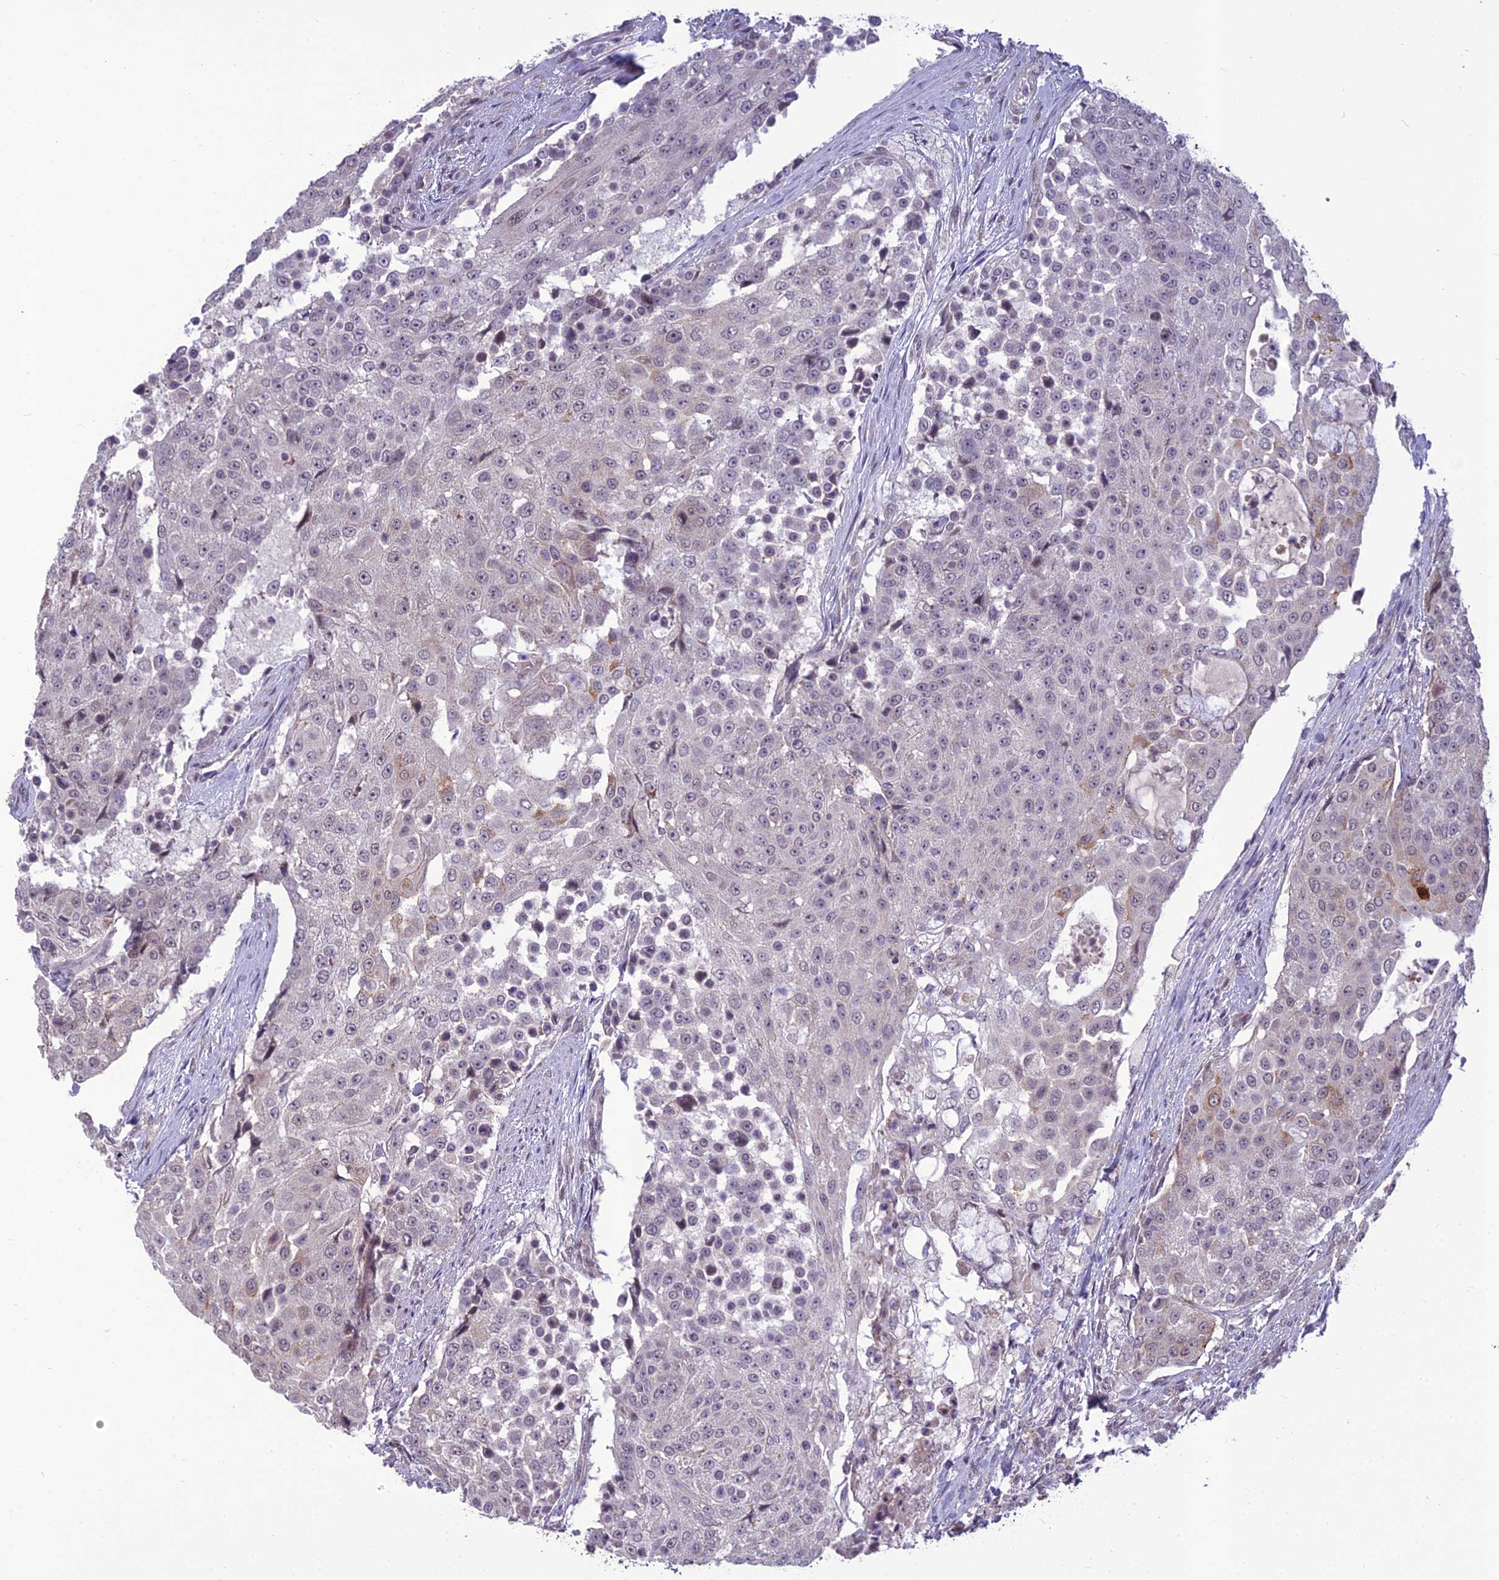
{"staining": {"intensity": "negative", "quantity": "none", "location": "none"}, "tissue": "urothelial cancer", "cell_type": "Tumor cells", "image_type": "cancer", "snomed": [{"axis": "morphology", "description": "Urothelial carcinoma, High grade"}, {"axis": "topography", "description": "Urinary bladder"}], "caption": "Immunohistochemistry photomicrograph of neoplastic tissue: human urothelial cancer stained with DAB reveals no significant protein positivity in tumor cells. Nuclei are stained in blue.", "gene": "FBRS", "patient": {"sex": "female", "age": 63}}